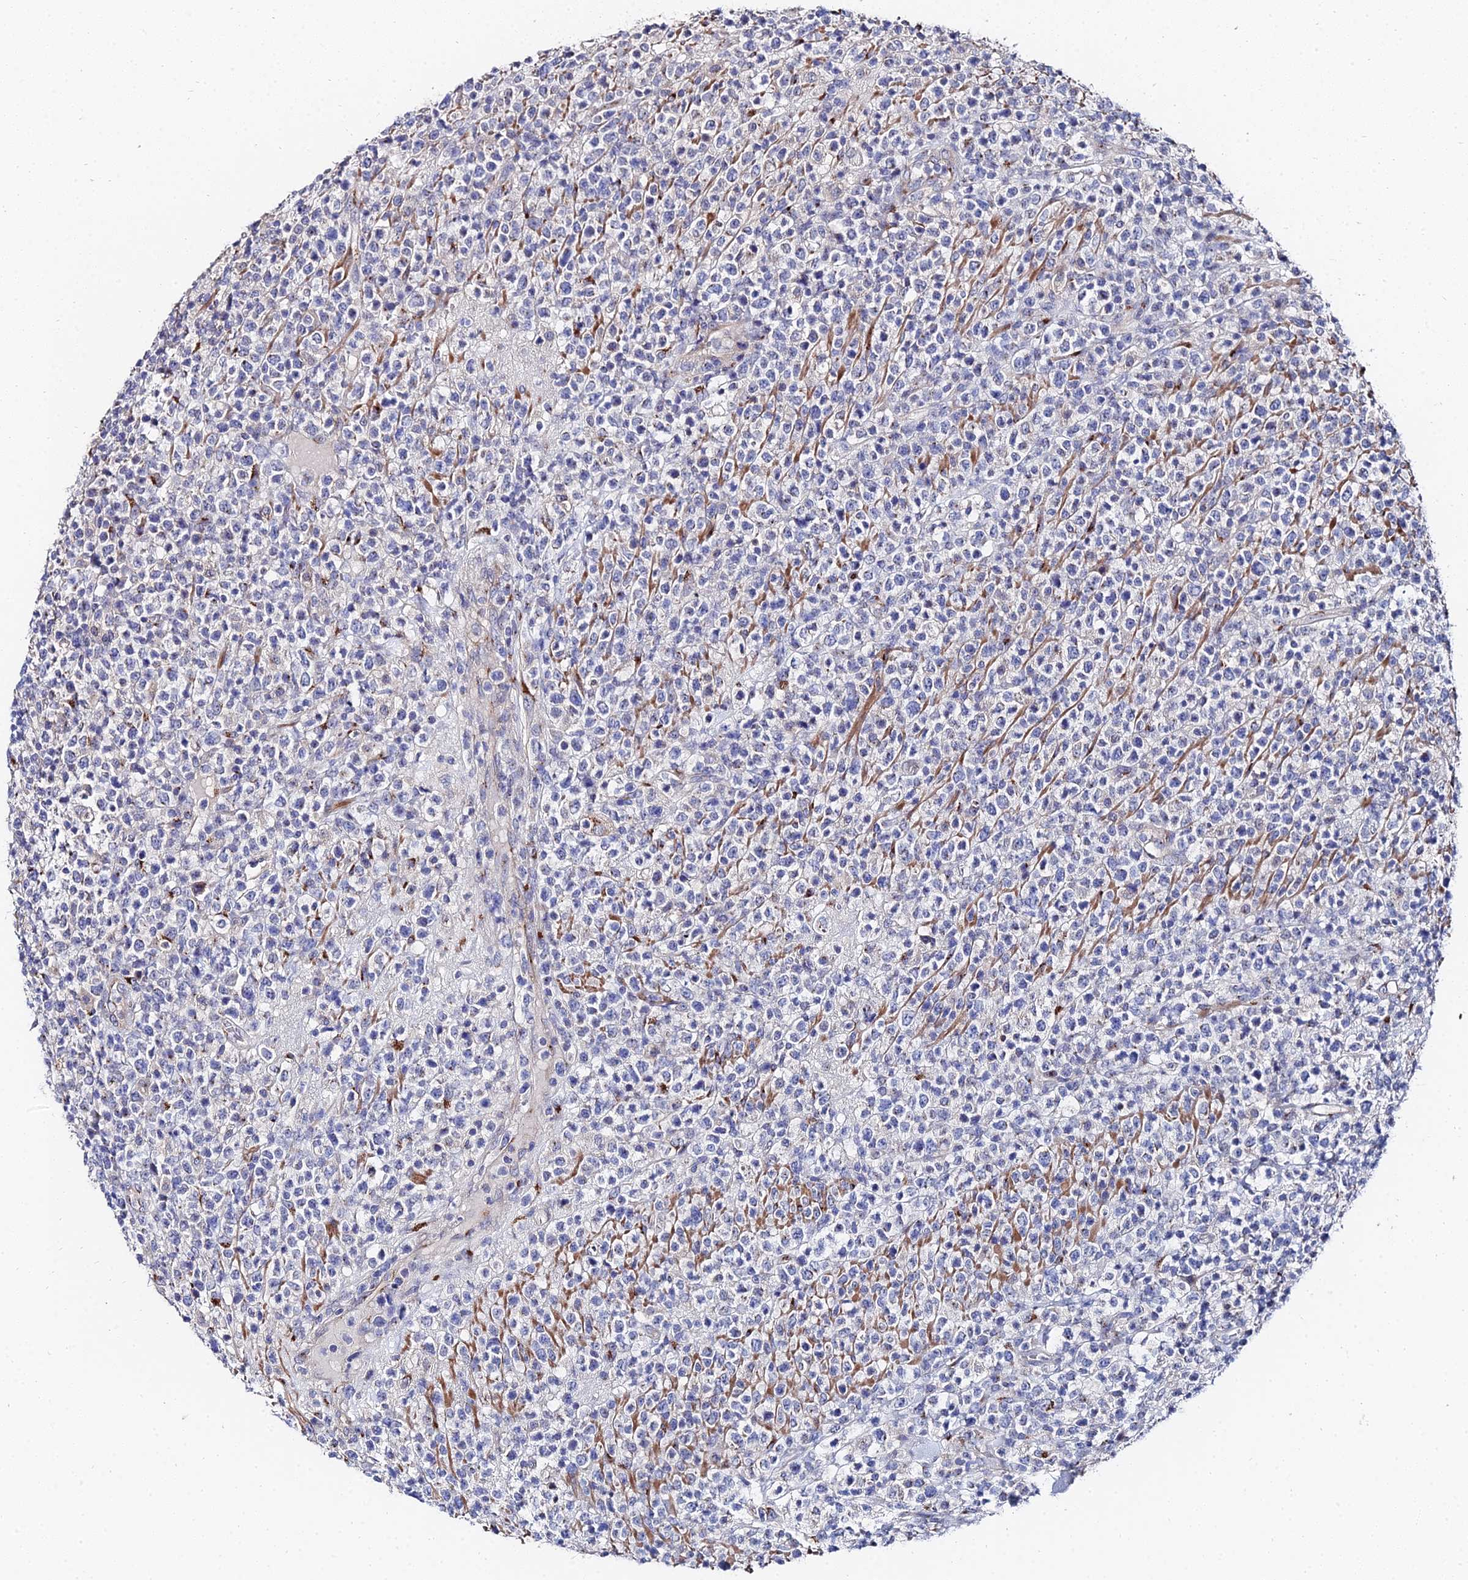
{"staining": {"intensity": "negative", "quantity": "none", "location": "none"}, "tissue": "lymphoma", "cell_type": "Tumor cells", "image_type": "cancer", "snomed": [{"axis": "morphology", "description": "Malignant lymphoma, non-Hodgkin's type, High grade"}, {"axis": "topography", "description": "Colon"}], "caption": "A photomicrograph of human lymphoma is negative for staining in tumor cells.", "gene": "BORCS8", "patient": {"sex": "female", "age": 53}}